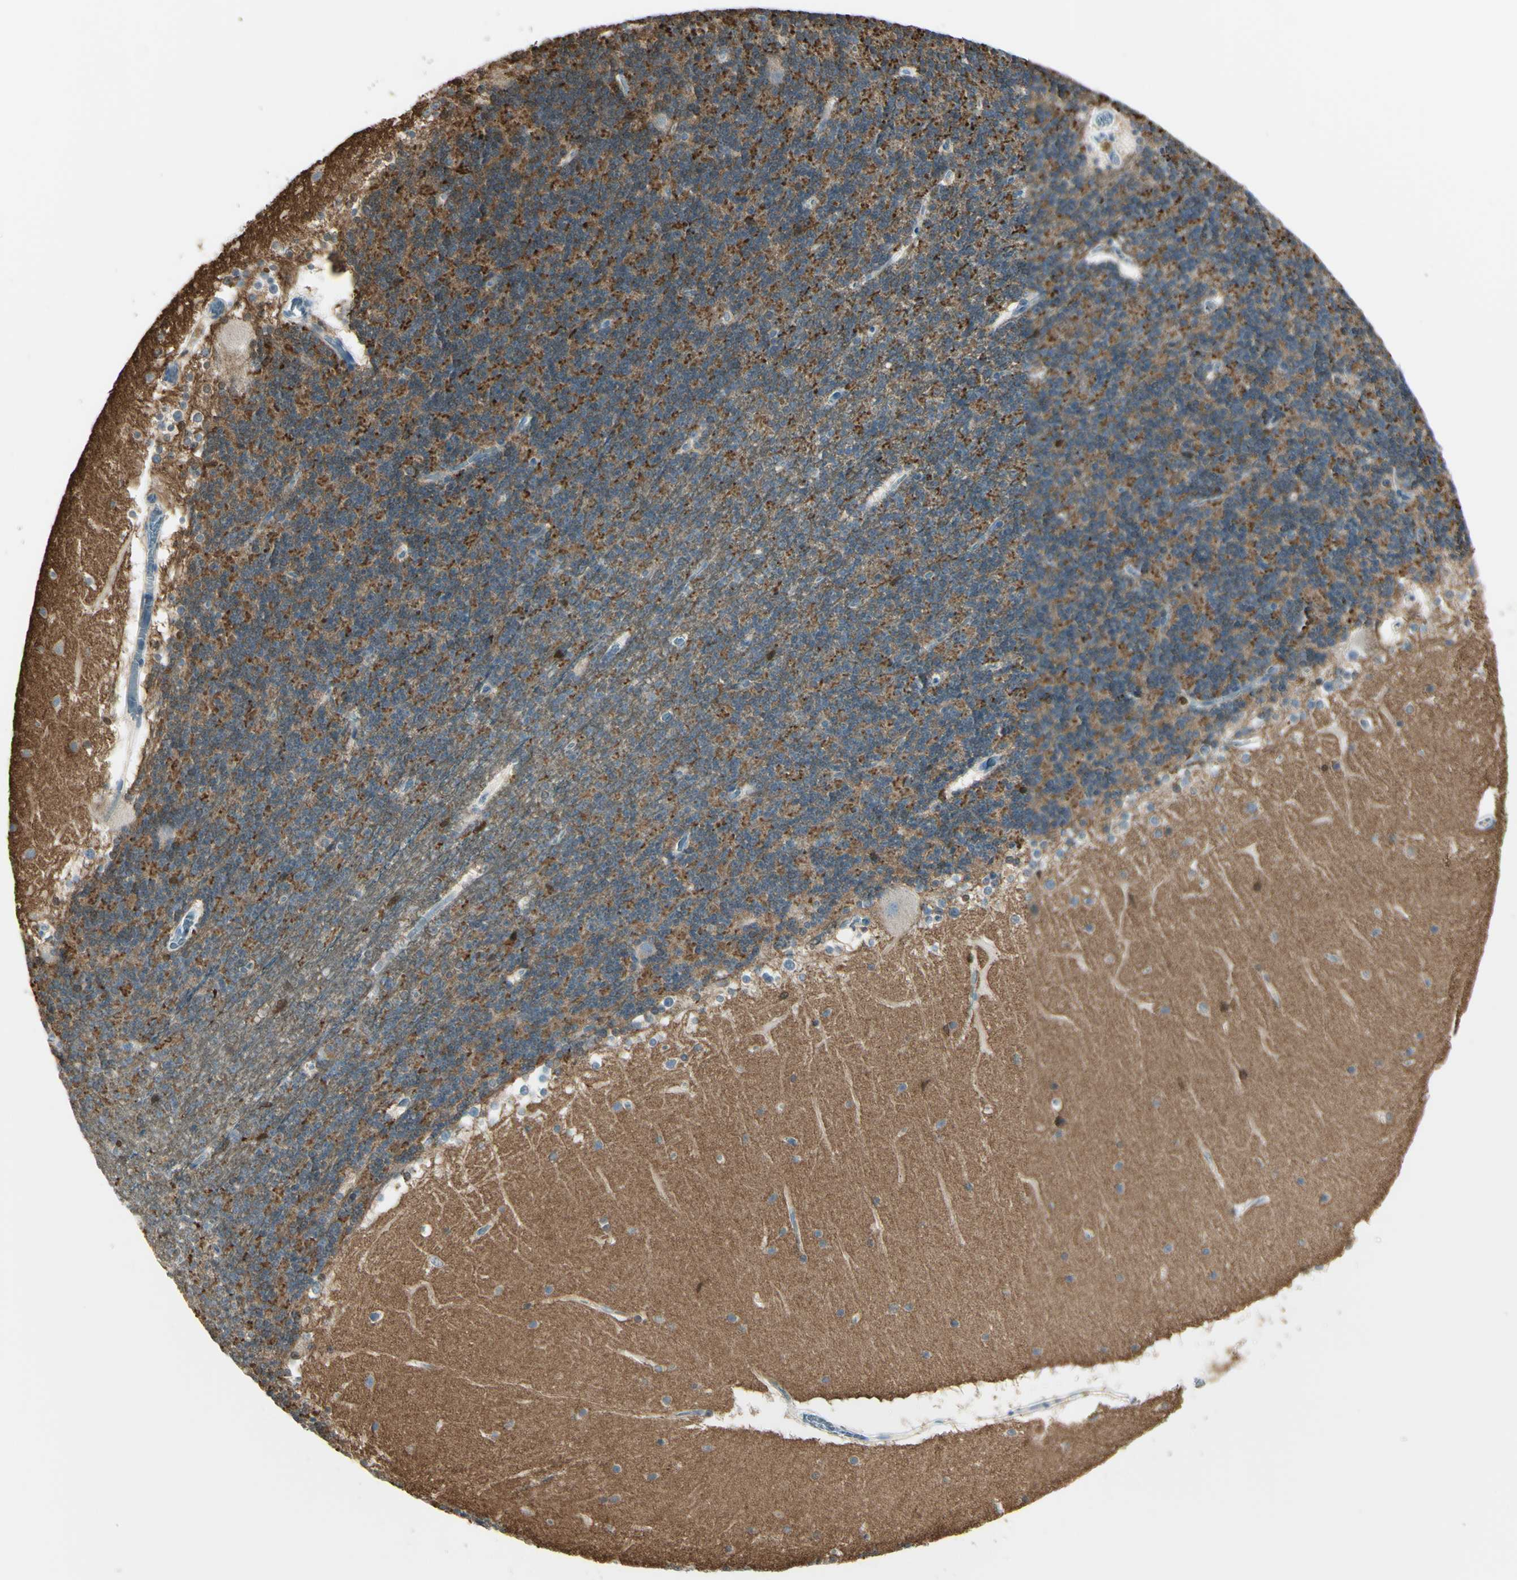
{"staining": {"intensity": "moderate", "quantity": "25%-75%", "location": "cytoplasmic/membranous"}, "tissue": "cerebellum", "cell_type": "Cells in granular layer", "image_type": "normal", "snomed": [{"axis": "morphology", "description": "Normal tissue, NOS"}, {"axis": "topography", "description": "Cerebellum"}], "caption": "This micrograph exhibits IHC staining of benign human cerebellum, with medium moderate cytoplasmic/membranous positivity in about 25%-75% of cells in granular layer.", "gene": "CYRIB", "patient": {"sex": "female", "age": 19}}